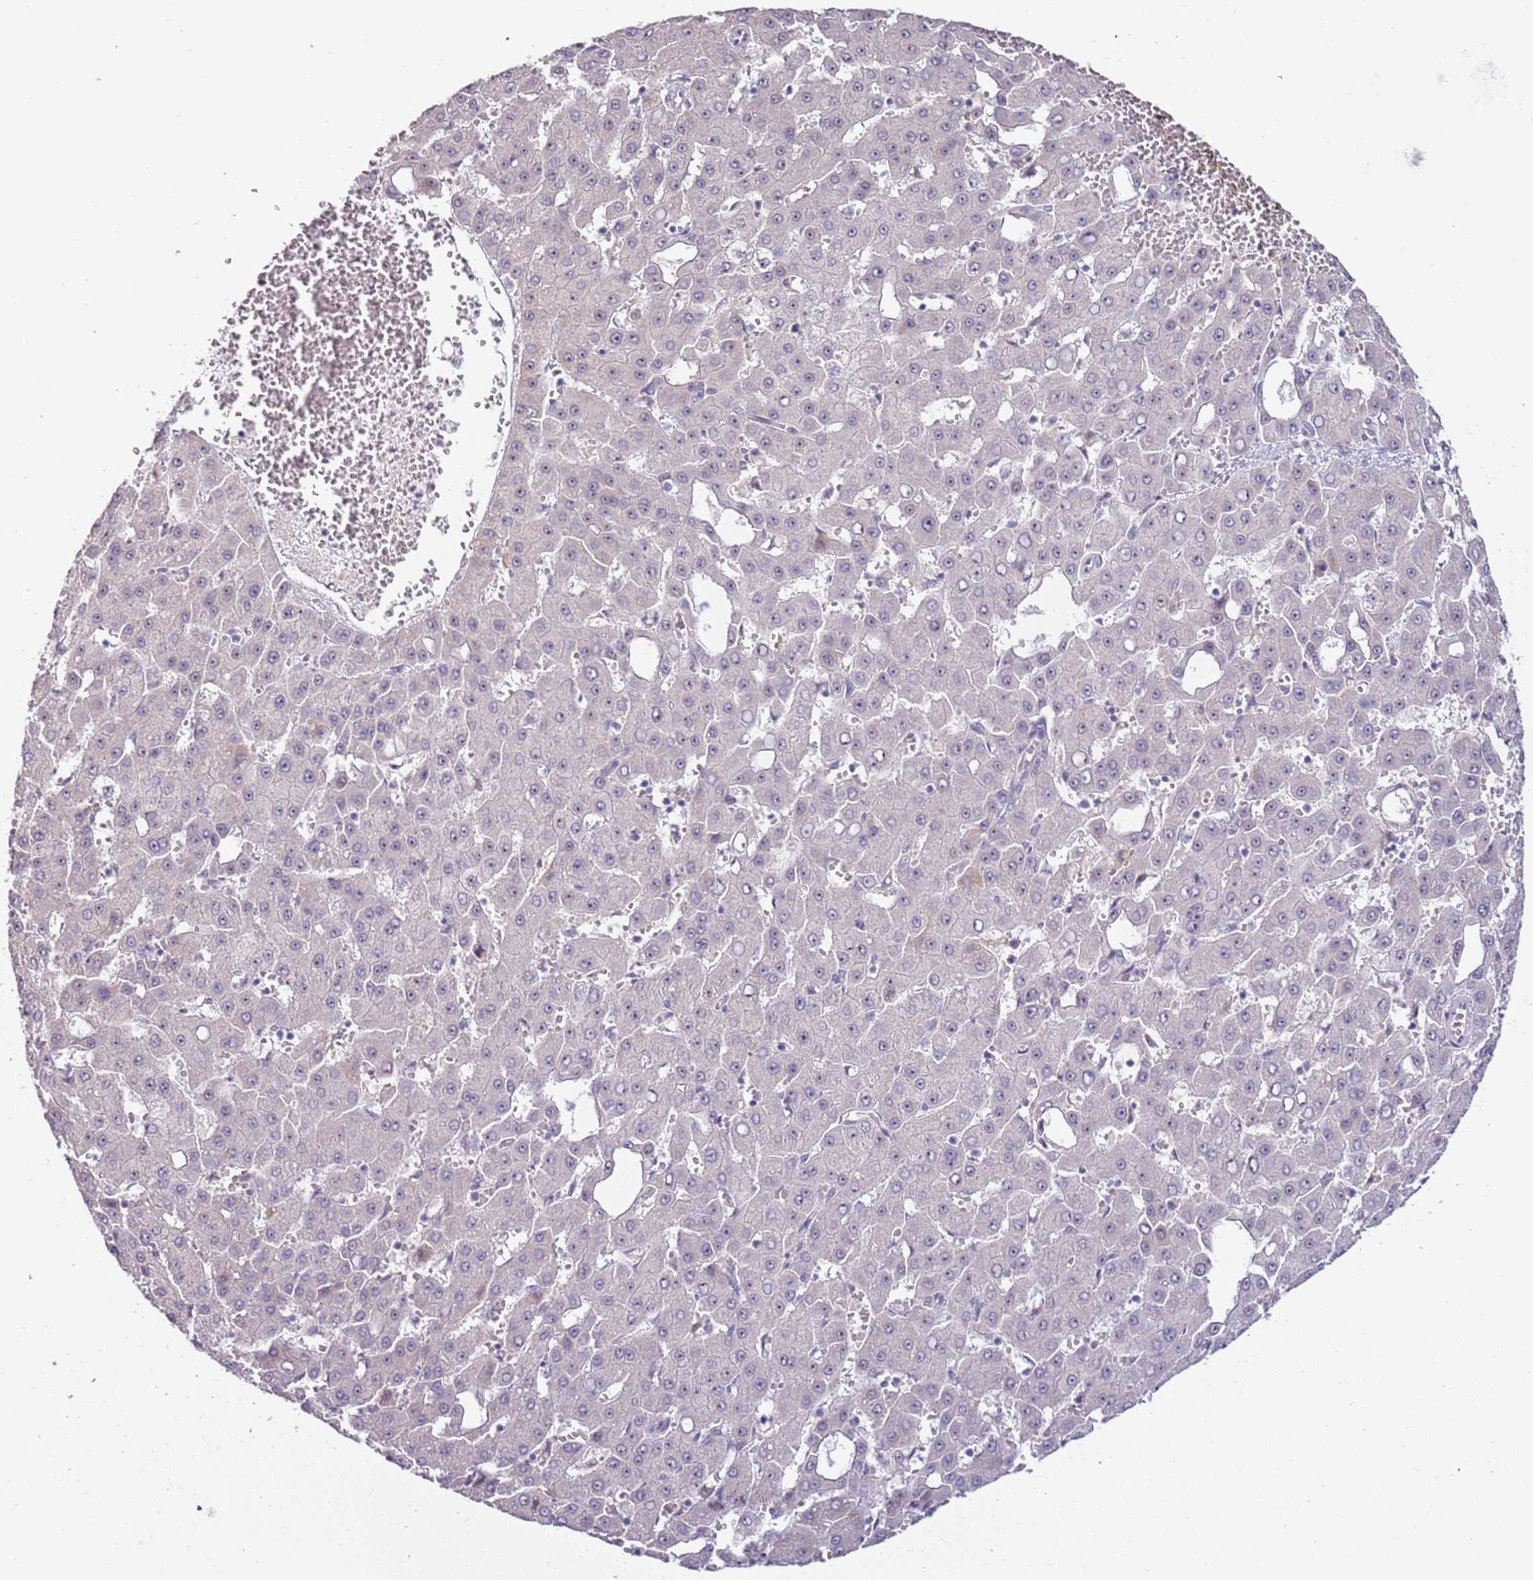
{"staining": {"intensity": "negative", "quantity": "none", "location": "none"}, "tissue": "liver cancer", "cell_type": "Tumor cells", "image_type": "cancer", "snomed": [{"axis": "morphology", "description": "Carcinoma, Hepatocellular, NOS"}, {"axis": "topography", "description": "Liver"}], "caption": "Liver hepatocellular carcinoma was stained to show a protein in brown. There is no significant expression in tumor cells.", "gene": "UCMA", "patient": {"sex": "male", "age": 47}}